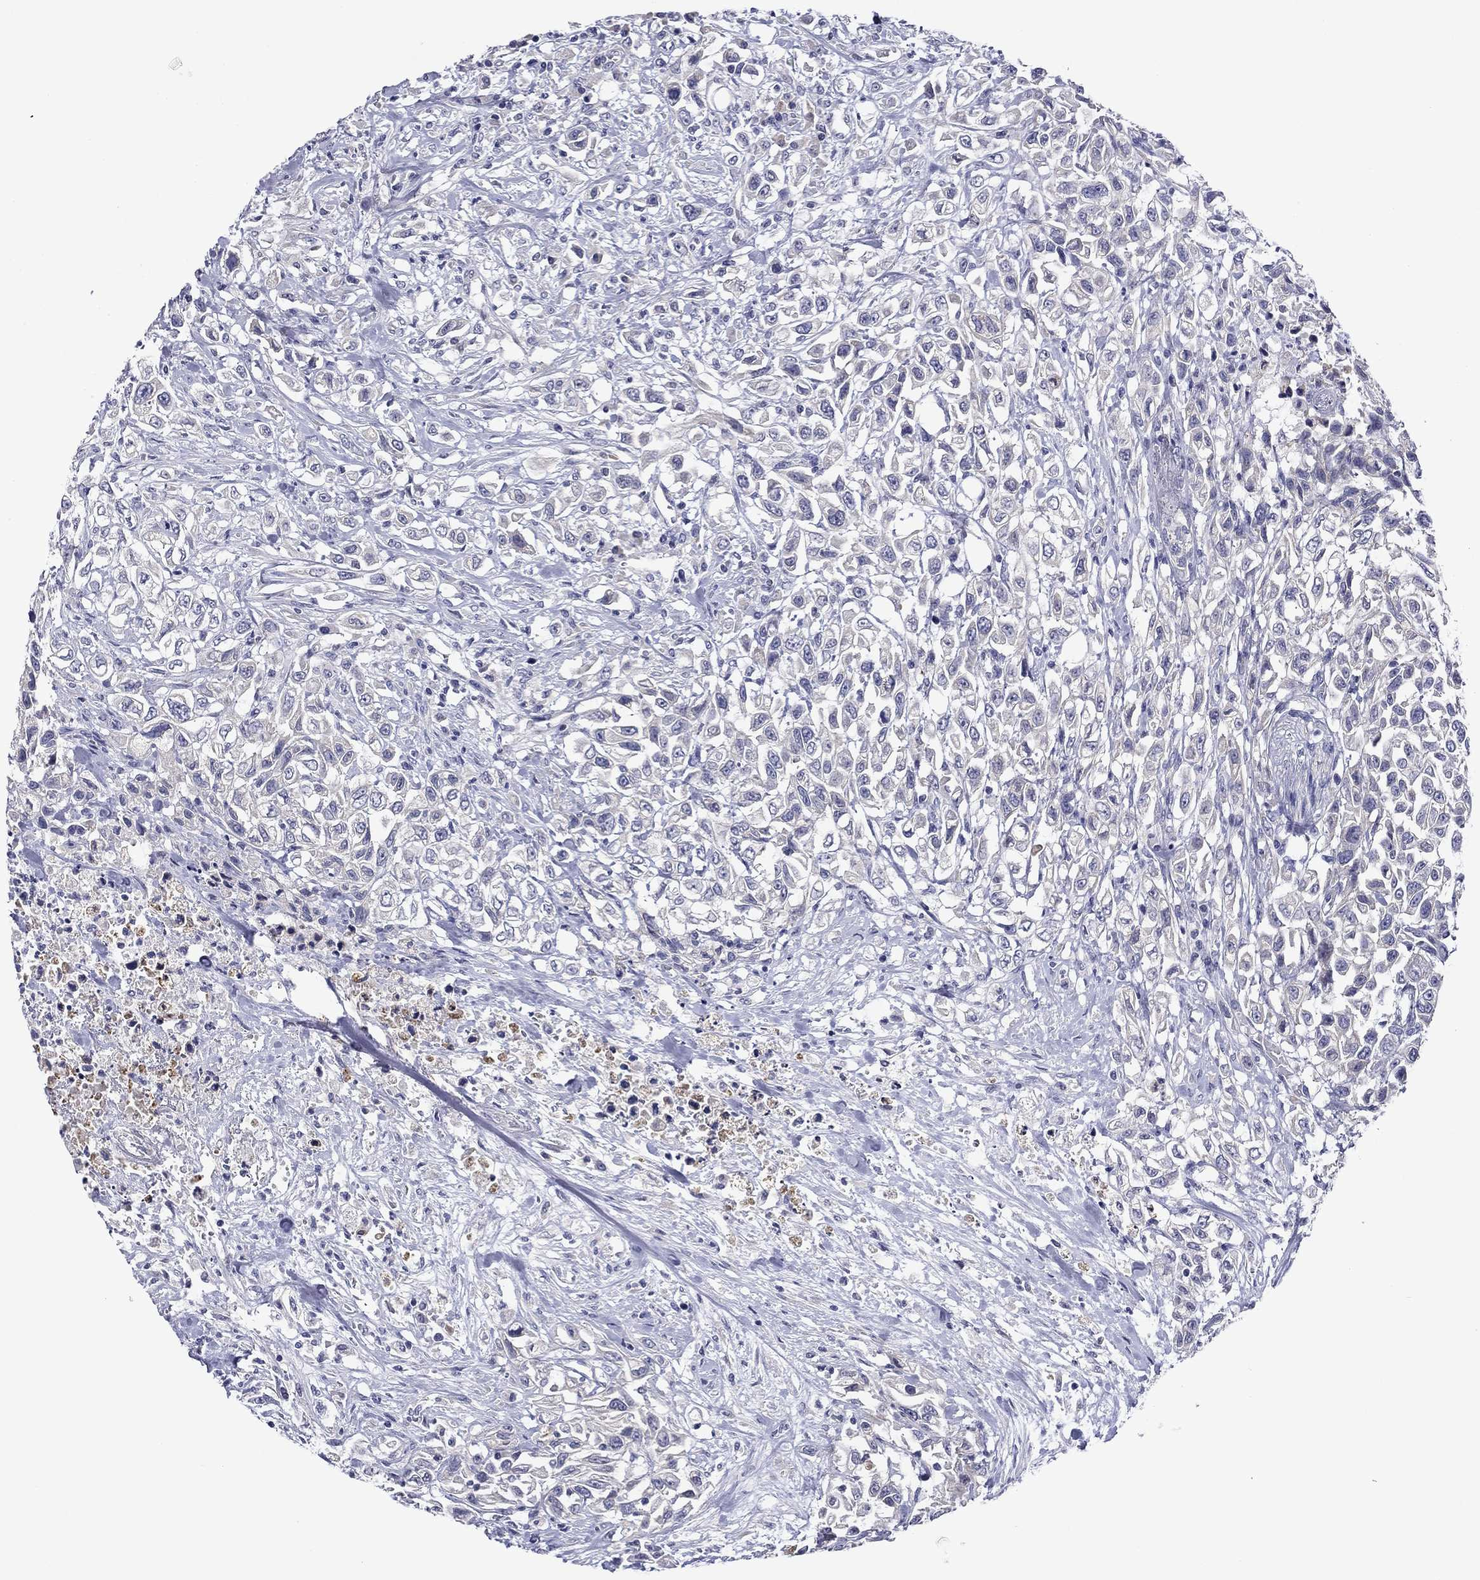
{"staining": {"intensity": "negative", "quantity": "none", "location": "none"}, "tissue": "urothelial cancer", "cell_type": "Tumor cells", "image_type": "cancer", "snomed": [{"axis": "morphology", "description": "Urothelial carcinoma, High grade"}, {"axis": "topography", "description": "Urinary bladder"}], "caption": "Urothelial cancer was stained to show a protein in brown. There is no significant expression in tumor cells.", "gene": "SPATA7", "patient": {"sex": "female", "age": 56}}